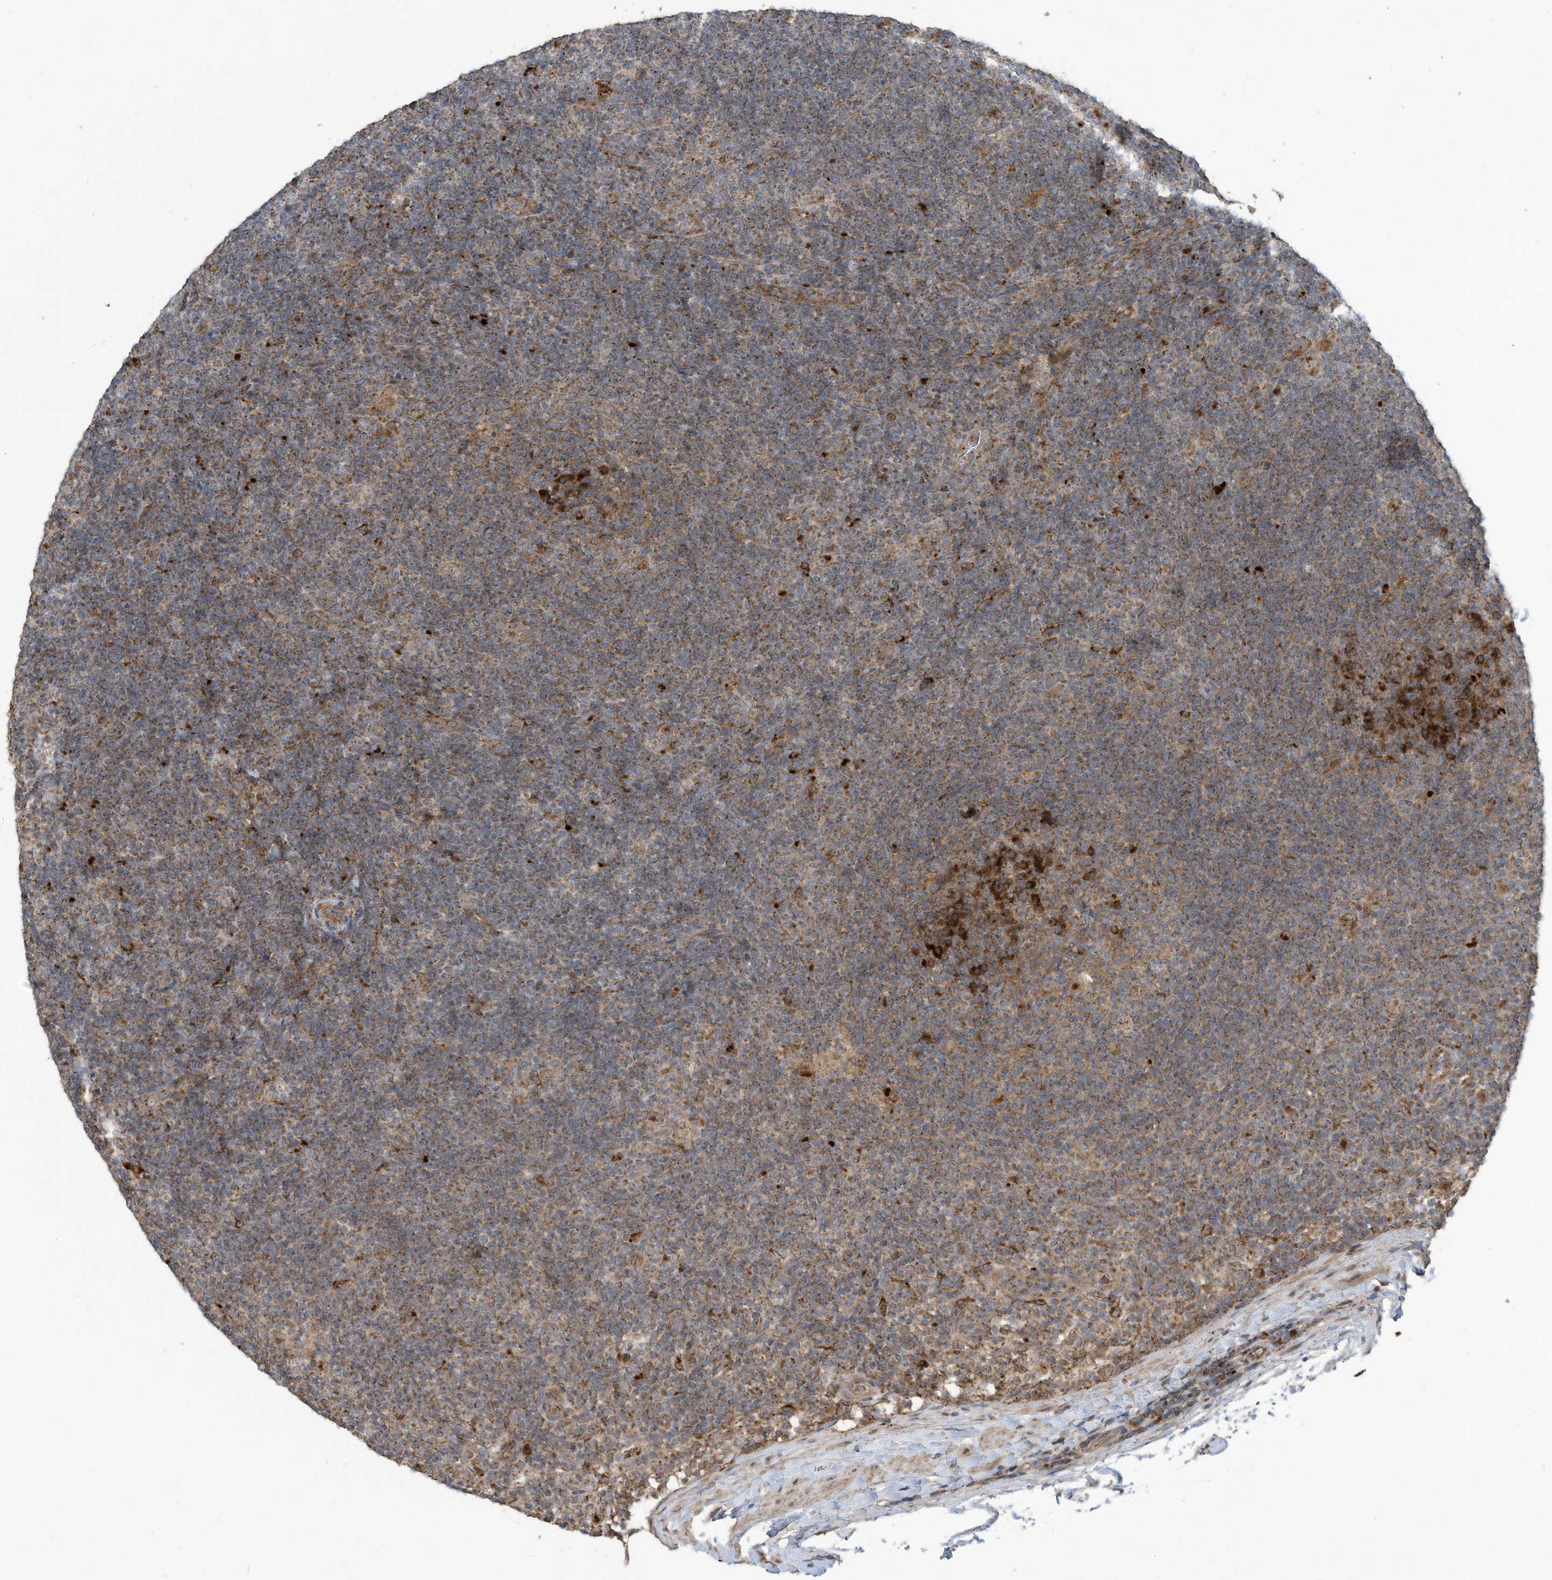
{"staining": {"intensity": "weak", "quantity": ">75%", "location": "cytoplasmic/membranous"}, "tissue": "lymphoma", "cell_type": "Tumor cells", "image_type": "cancer", "snomed": [{"axis": "morphology", "description": "Hodgkin's disease, NOS"}, {"axis": "topography", "description": "Lymph node"}], "caption": "Protein analysis of lymphoma tissue reveals weak cytoplasmic/membranous staining in about >75% of tumor cells.", "gene": "C2orf74", "patient": {"sex": "female", "age": 57}}